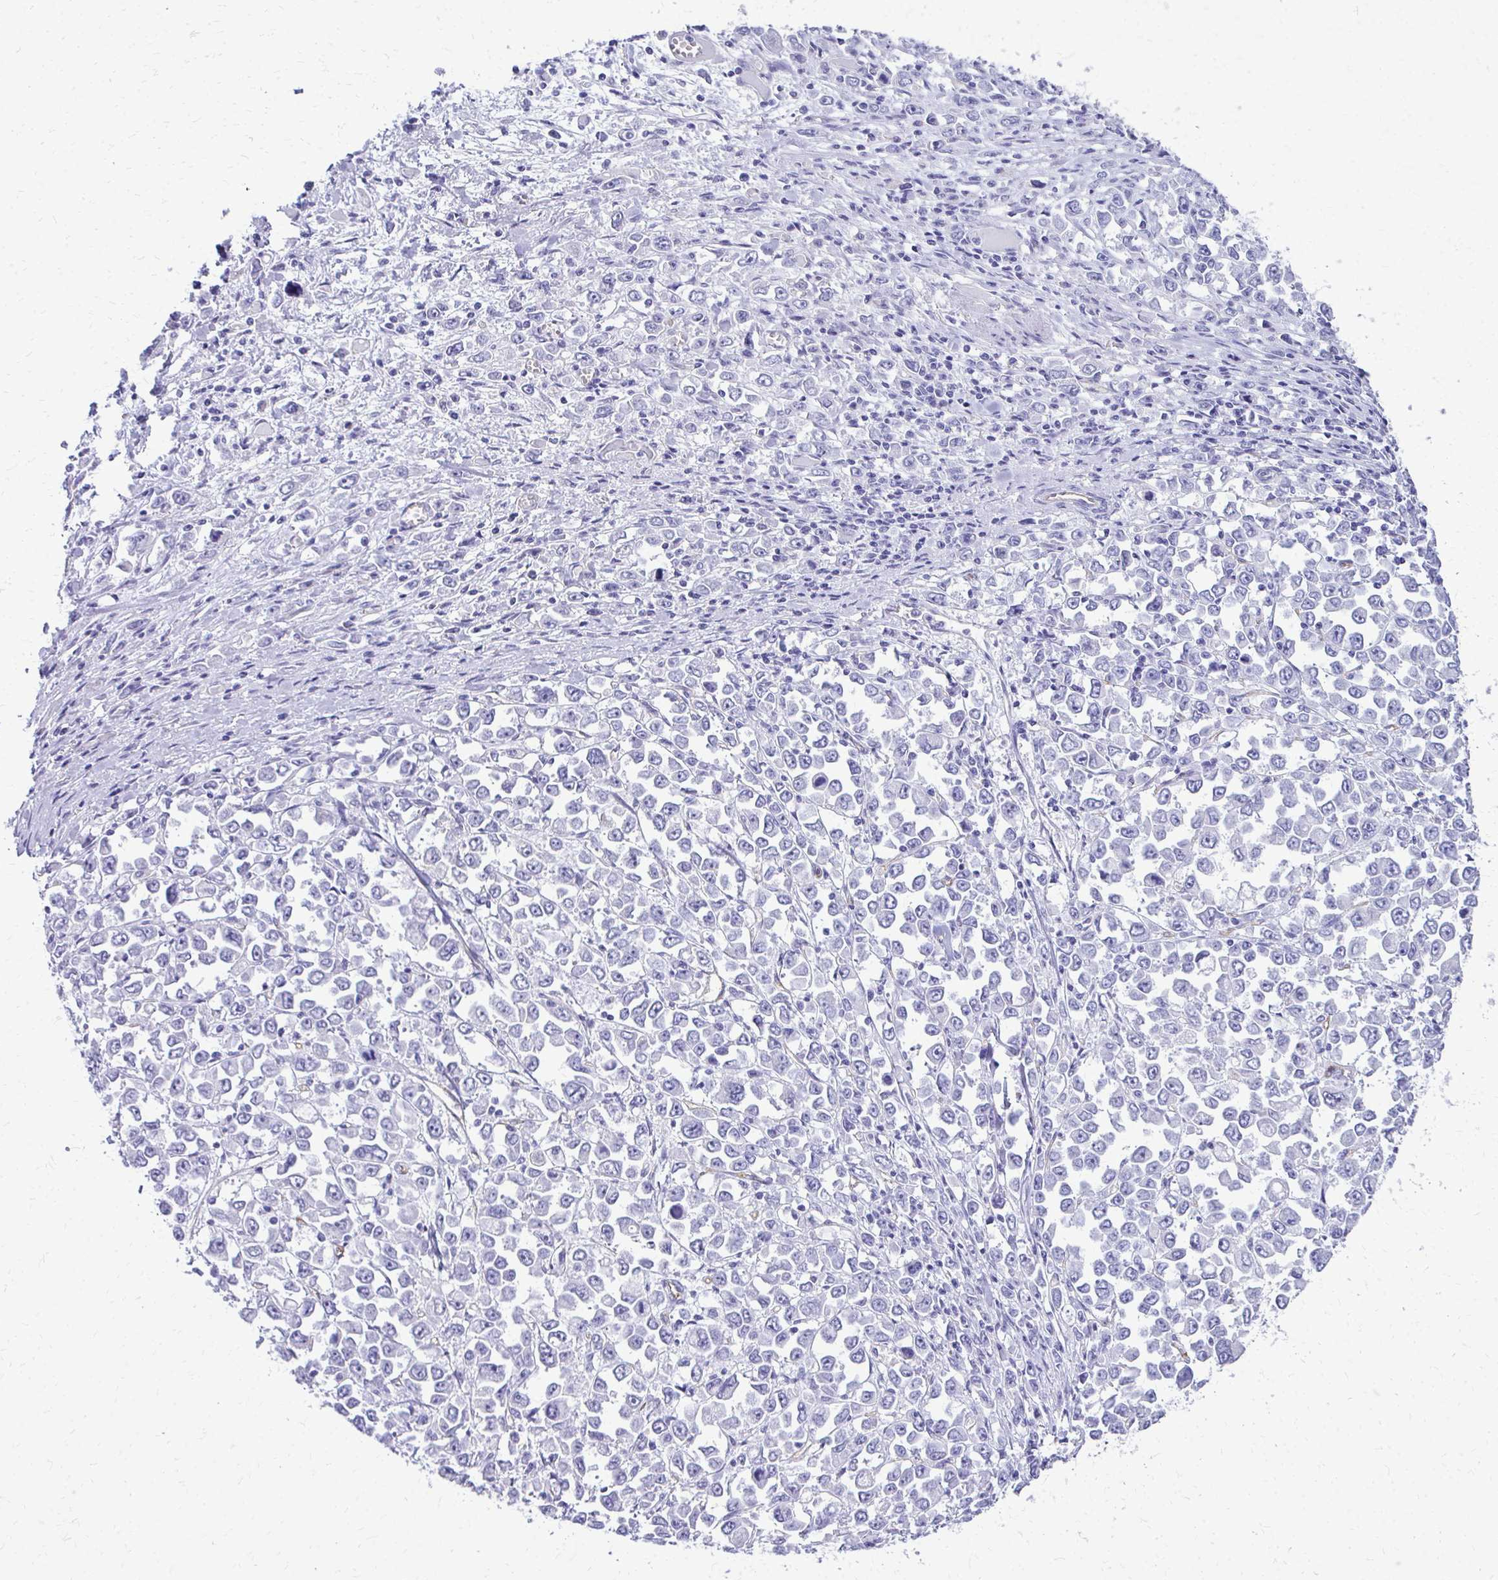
{"staining": {"intensity": "negative", "quantity": "none", "location": "none"}, "tissue": "stomach cancer", "cell_type": "Tumor cells", "image_type": "cancer", "snomed": [{"axis": "morphology", "description": "Adenocarcinoma, NOS"}, {"axis": "topography", "description": "Stomach, upper"}], "caption": "This is an immunohistochemistry photomicrograph of human stomach cancer (adenocarcinoma). There is no staining in tumor cells.", "gene": "TPSG1", "patient": {"sex": "male", "age": 70}}